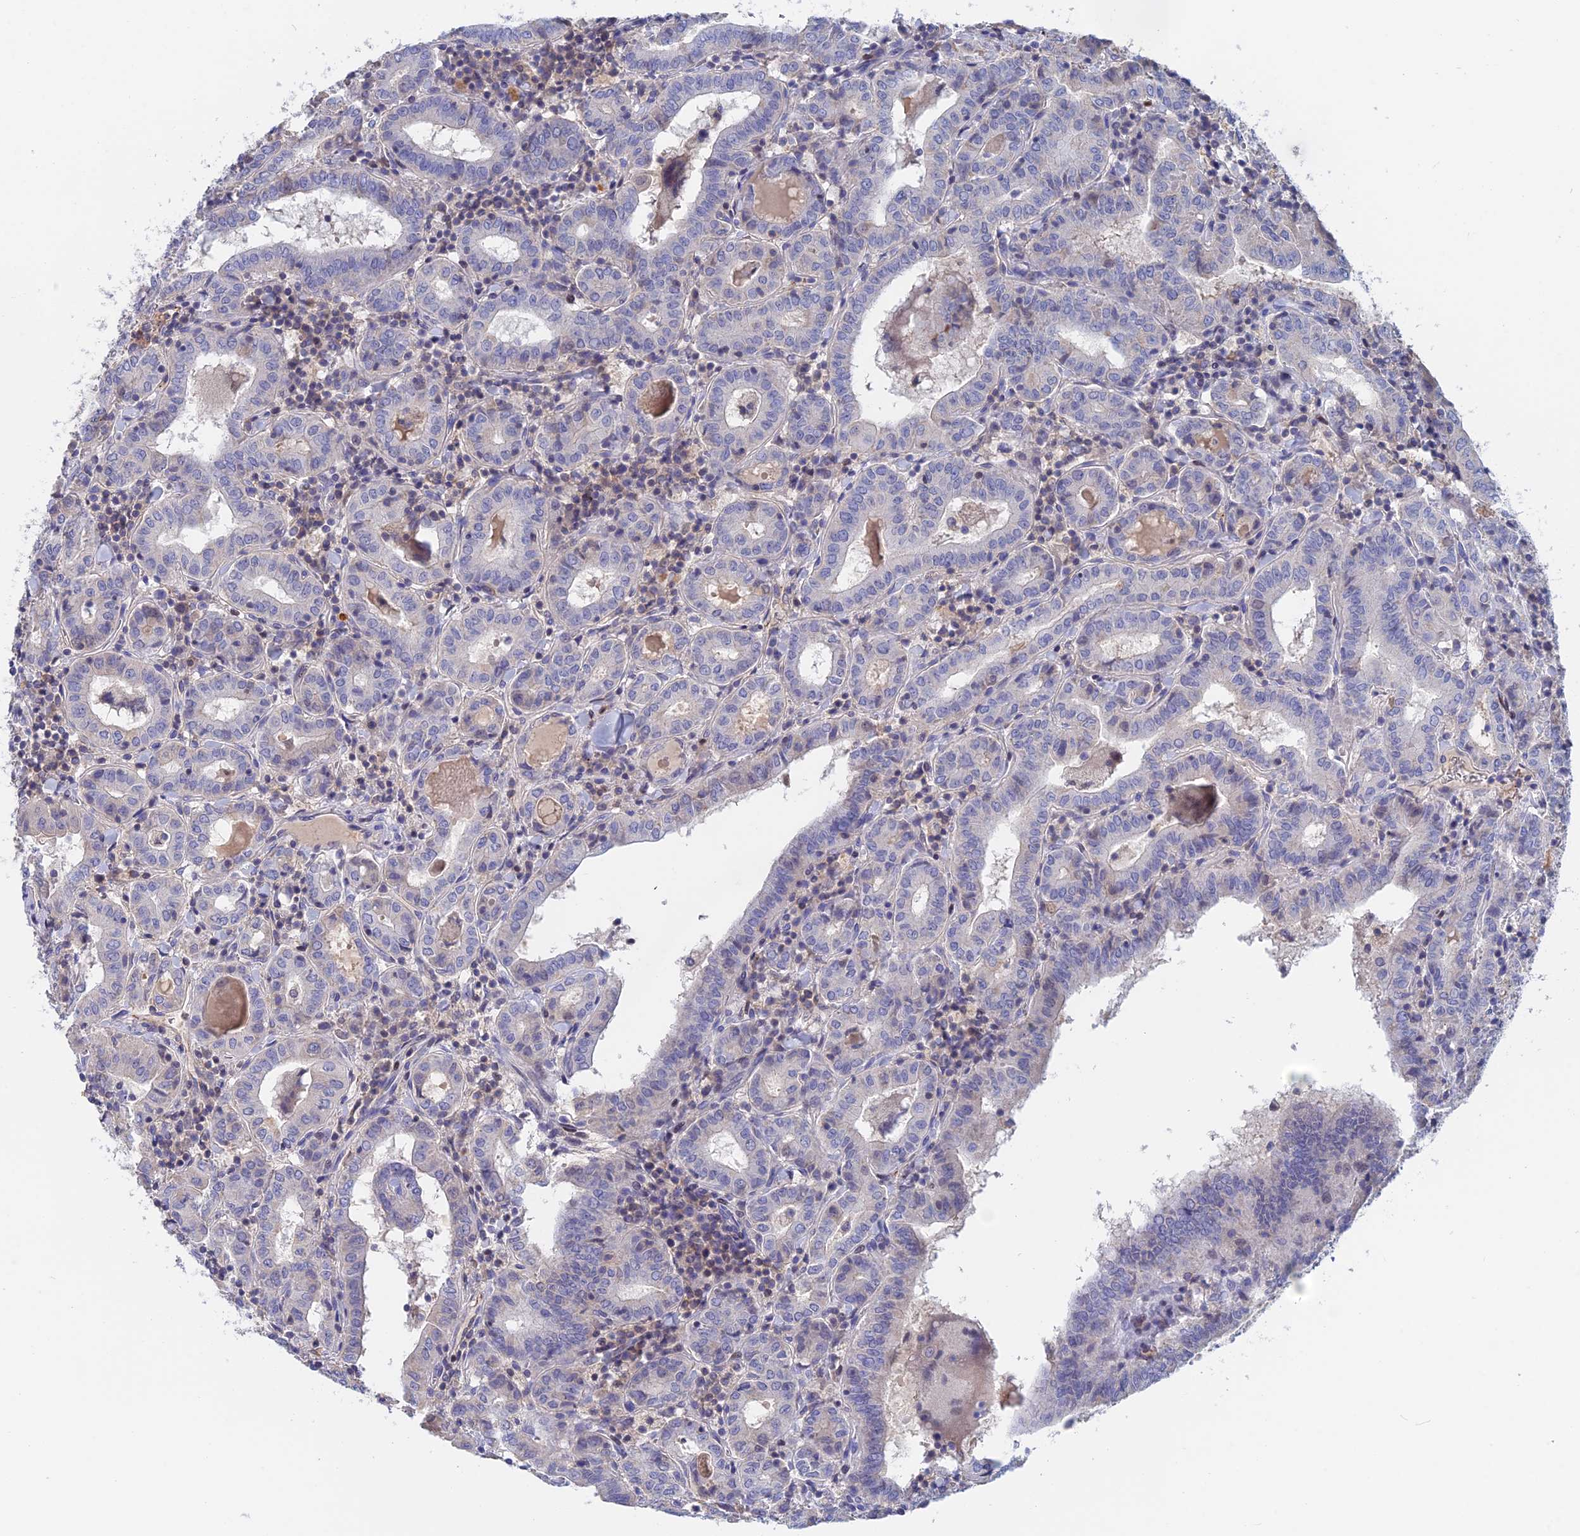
{"staining": {"intensity": "negative", "quantity": "none", "location": "none"}, "tissue": "thyroid cancer", "cell_type": "Tumor cells", "image_type": "cancer", "snomed": [{"axis": "morphology", "description": "Papillary adenocarcinoma, NOS"}, {"axis": "topography", "description": "Thyroid gland"}], "caption": "Tumor cells are negative for protein expression in human thyroid papillary adenocarcinoma.", "gene": "ACP7", "patient": {"sex": "female", "age": 72}}